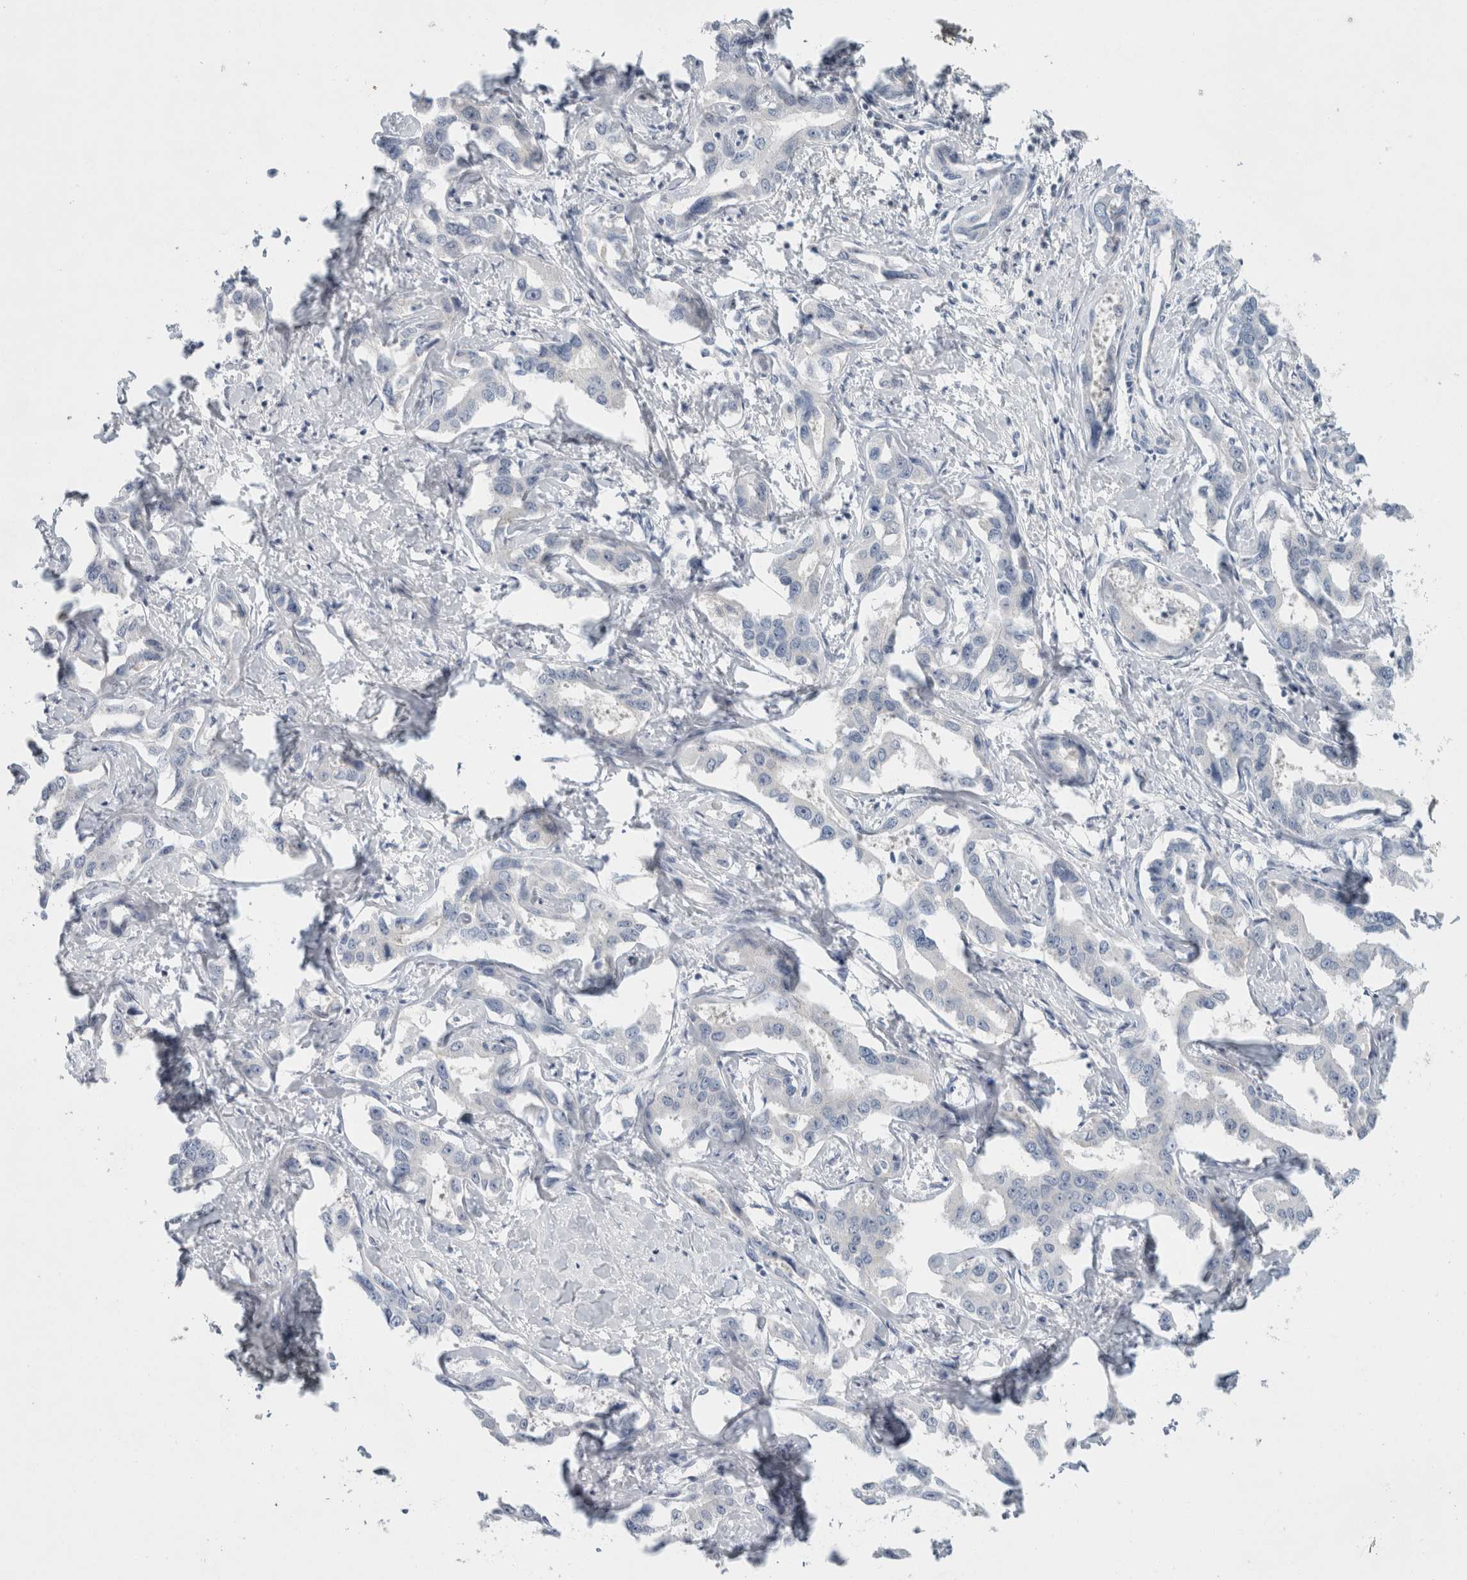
{"staining": {"intensity": "negative", "quantity": "none", "location": "none"}, "tissue": "liver cancer", "cell_type": "Tumor cells", "image_type": "cancer", "snomed": [{"axis": "morphology", "description": "Cholangiocarcinoma"}, {"axis": "topography", "description": "Liver"}], "caption": "High magnification brightfield microscopy of cholangiocarcinoma (liver) stained with DAB (brown) and counterstained with hematoxylin (blue): tumor cells show no significant staining. (DAB (3,3'-diaminobenzidine) immunohistochemistry visualized using brightfield microscopy, high magnification).", "gene": "CASP6", "patient": {"sex": "male", "age": 59}}